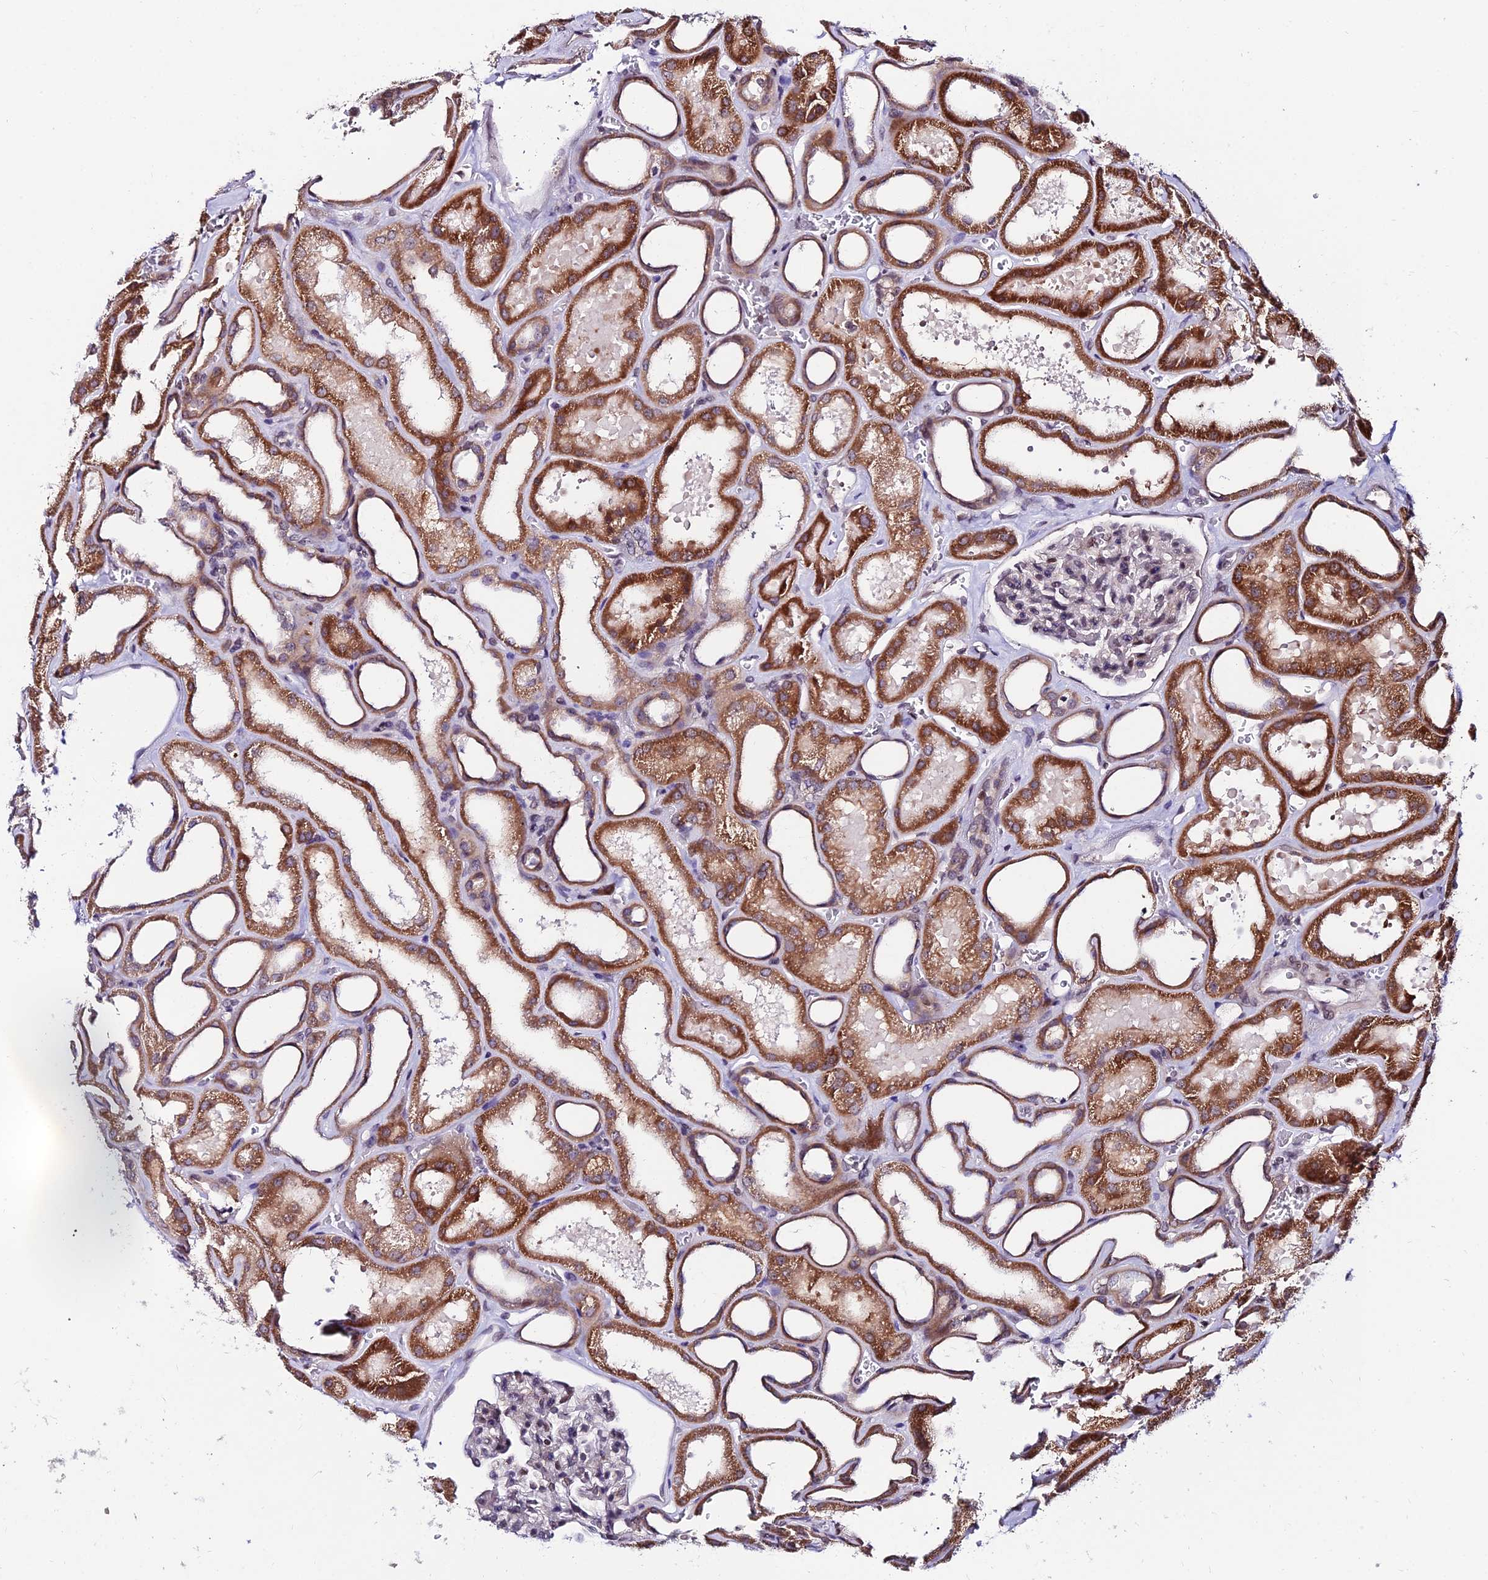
{"staining": {"intensity": "weak", "quantity": "<25%", "location": "cytoplasmic/membranous"}, "tissue": "kidney", "cell_type": "Cells in glomeruli", "image_type": "normal", "snomed": [{"axis": "morphology", "description": "Normal tissue, NOS"}, {"axis": "morphology", "description": "Adenocarcinoma, NOS"}, {"axis": "topography", "description": "Kidney"}], "caption": "Immunohistochemical staining of unremarkable kidney exhibits no significant expression in cells in glomeruli. (Brightfield microscopy of DAB (3,3'-diaminobenzidine) immunohistochemistry at high magnification).", "gene": "CDNF", "patient": {"sex": "female", "age": 68}}